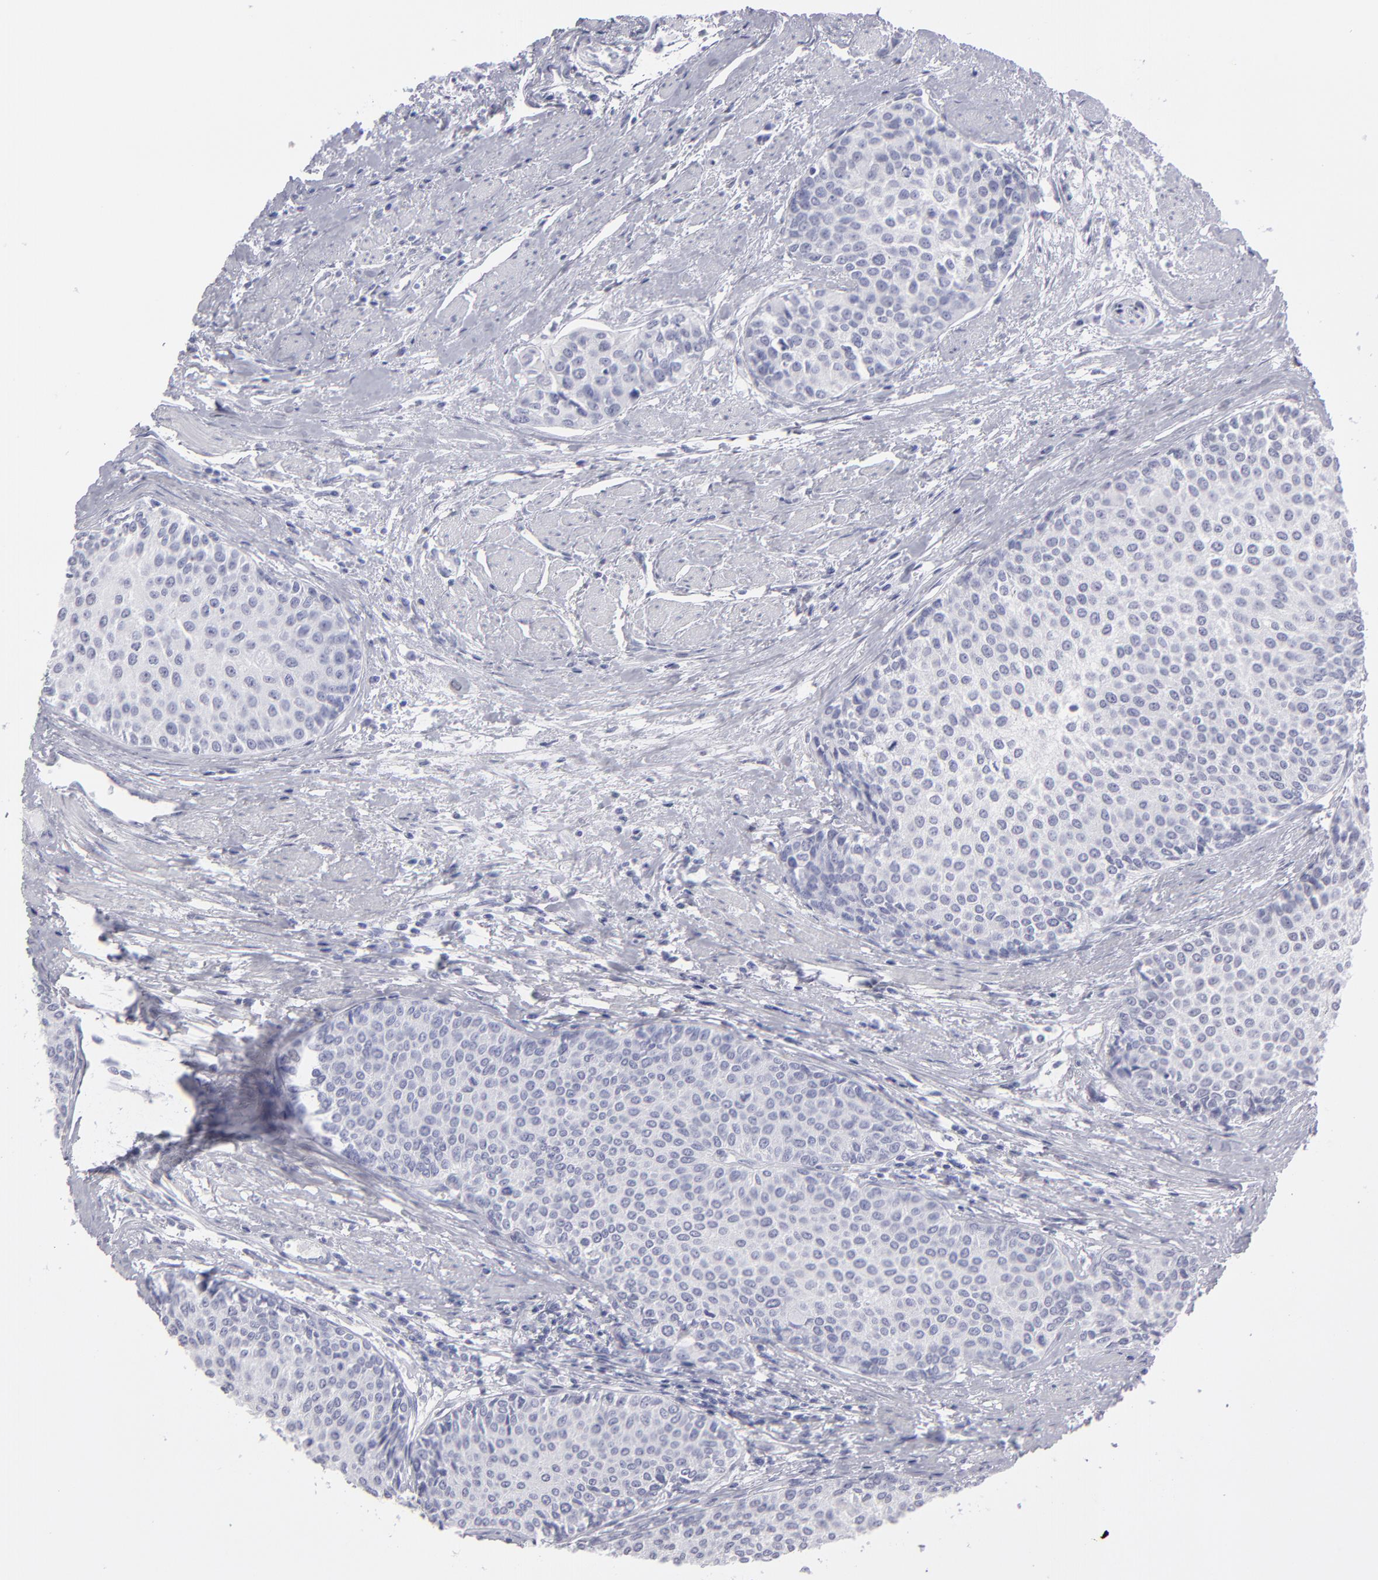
{"staining": {"intensity": "negative", "quantity": "none", "location": "none"}, "tissue": "urothelial cancer", "cell_type": "Tumor cells", "image_type": "cancer", "snomed": [{"axis": "morphology", "description": "Urothelial carcinoma, Low grade"}, {"axis": "topography", "description": "Urinary bladder"}], "caption": "A photomicrograph of urothelial carcinoma (low-grade) stained for a protein shows no brown staining in tumor cells. (DAB (3,3'-diaminobenzidine) immunohistochemistry (IHC) visualized using brightfield microscopy, high magnification).", "gene": "ALDOB", "patient": {"sex": "female", "age": 73}}